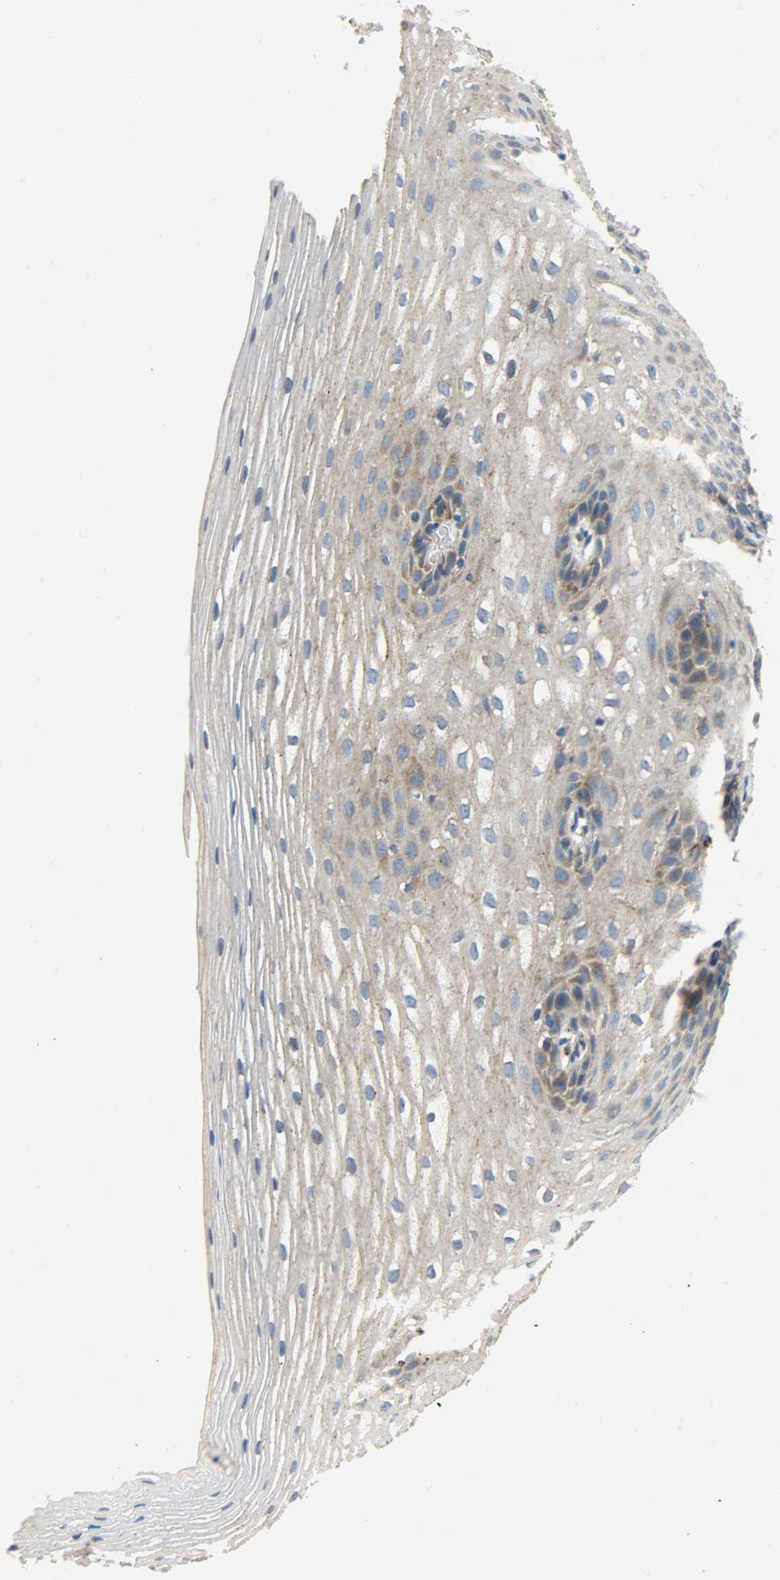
{"staining": {"intensity": "weak", "quantity": ">75%", "location": "cytoplasmic/membranous"}, "tissue": "esophagus", "cell_type": "Squamous epithelial cells", "image_type": "normal", "snomed": [{"axis": "morphology", "description": "Normal tissue, NOS"}, {"axis": "topography", "description": "Esophagus"}], "caption": "Immunohistochemistry (IHC) micrograph of normal human esophagus stained for a protein (brown), which exhibits low levels of weak cytoplasmic/membranous positivity in about >75% of squamous epithelial cells.", "gene": "ASAH1", "patient": {"sex": "female", "age": 70}}